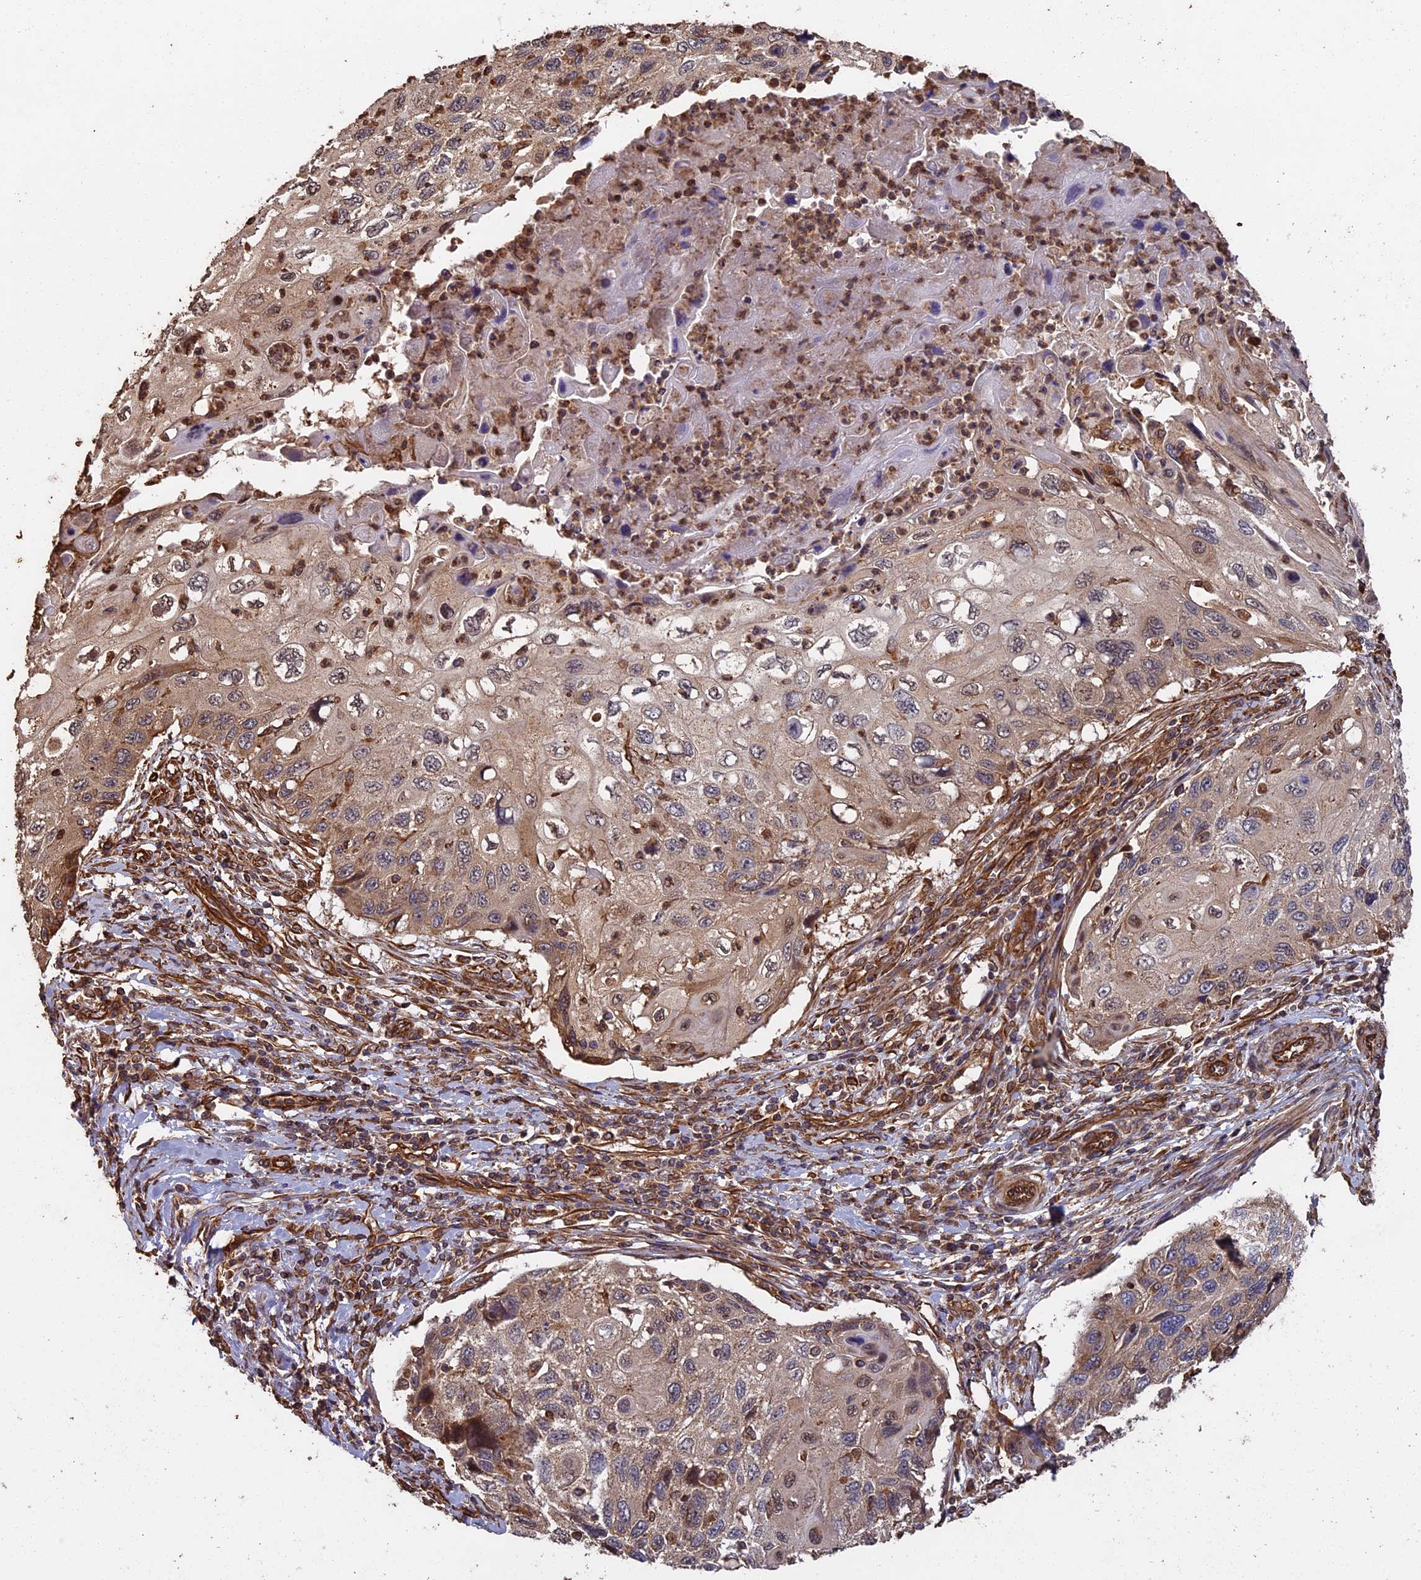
{"staining": {"intensity": "weak", "quantity": "25%-75%", "location": "cytoplasmic/membranous"}, "tissue": "cervical cancer", "cell_type": "Tumor cells", "image_type": "cancer", "snomed": [{"axis": "morphology", "description": "Squamous cell carcinoma, NOS"}, {"axis": "topography", "description": "Cervix"}], "caption": "Immunohistochemistry (IHC) of cervical squamous cell carcinoma exhibits low levels of weak cytoplasmic/membranous expression in approximately 25%-75% of tumor cells. The staining was performed using DAB, with brown indicating positive protein expression. Nuclei are stained blue with hematoxylin.", "gene": "CCDC124", "patient": {"sex": "female", "age": 70}}